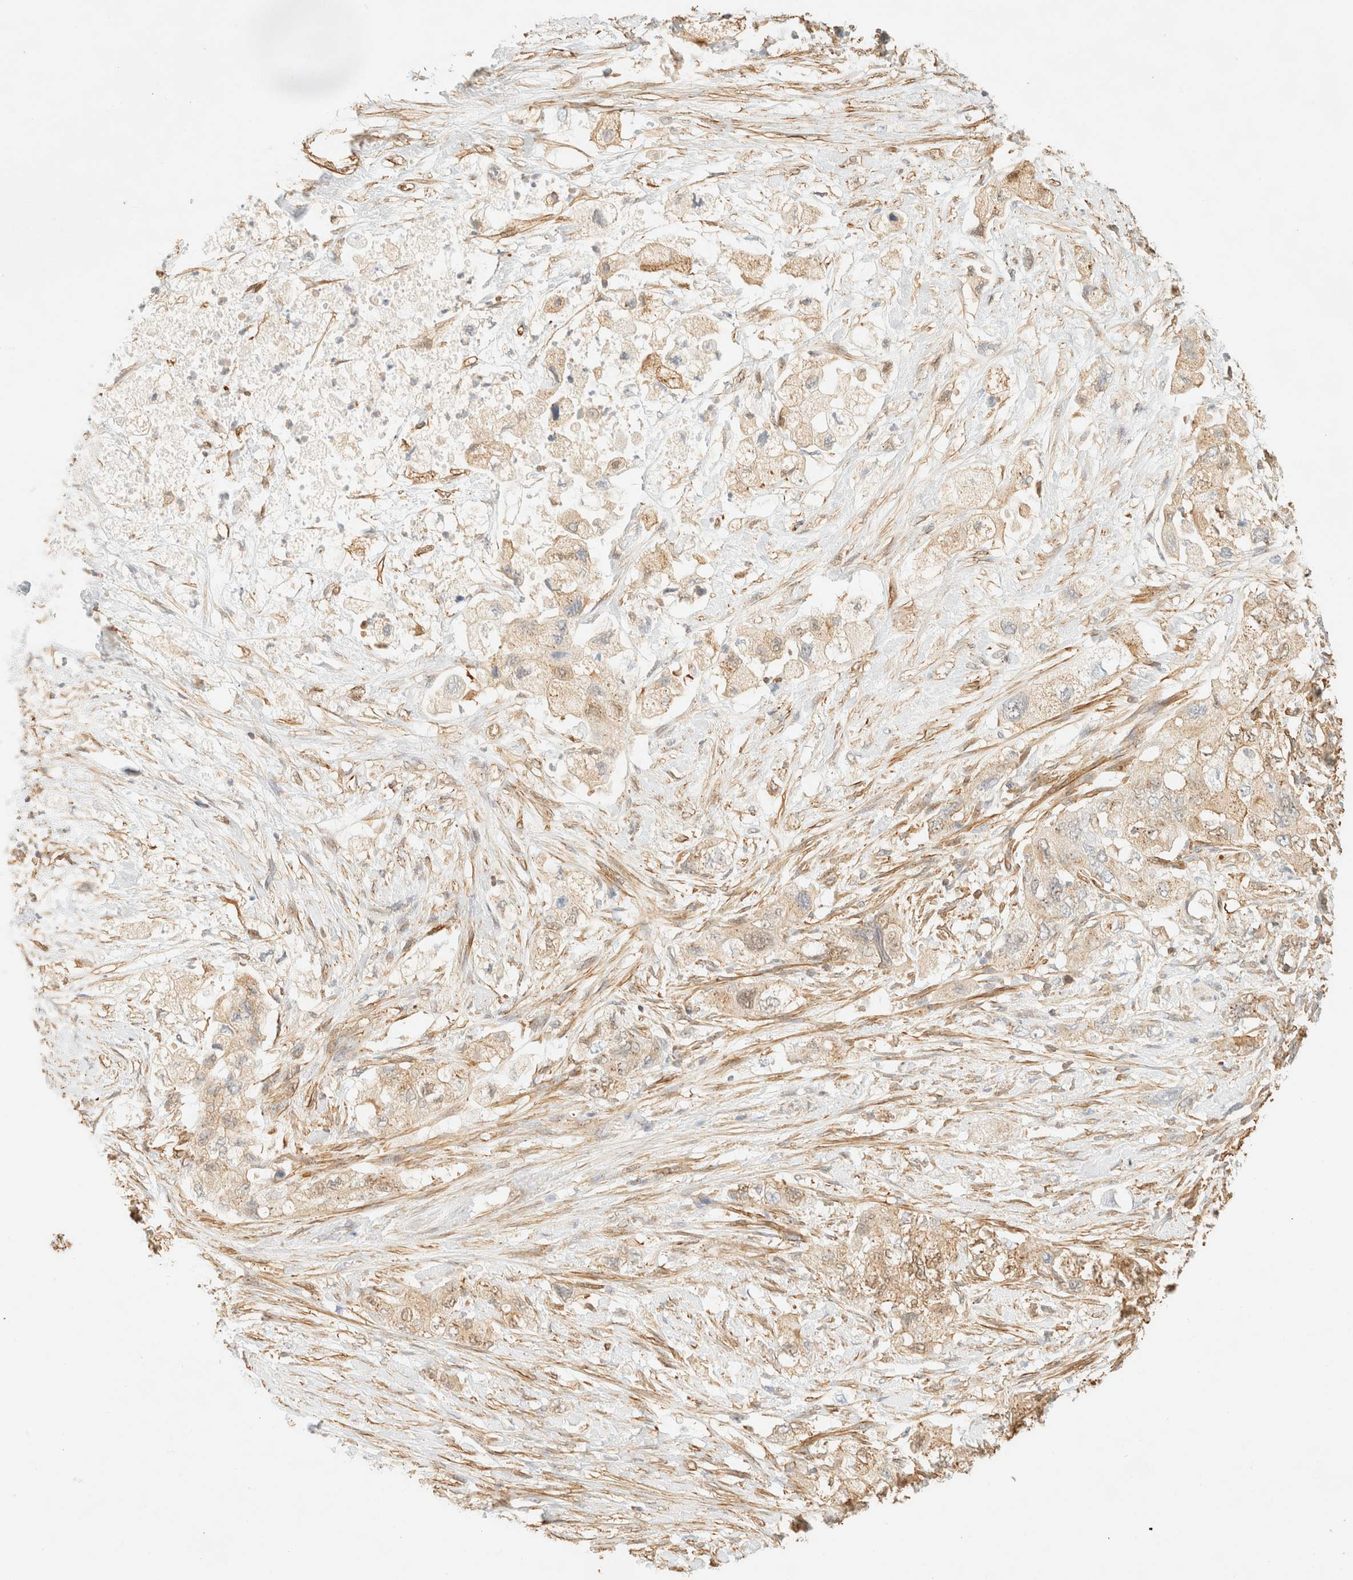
{"staining": {"intensity": "weak", "quantity": "25%-75%", "location": "cytoplasmic/membranous"}, "tissue": "pancreatic cancer", "cell_type": "Tumor cells", "image_type": "cancer", "snomed": [{"axis": "morphology", "description": "Adenocarcinoma, NOS"}, {"axis": "topography", "description": "Pancreas"}], "caption": "Human pancreatic adenocarcinoma stained with a protein marker exhibits weak staining in tumor cells.", "gene": "OTOP2", "patient": {"sex": "female", "age": 73}}